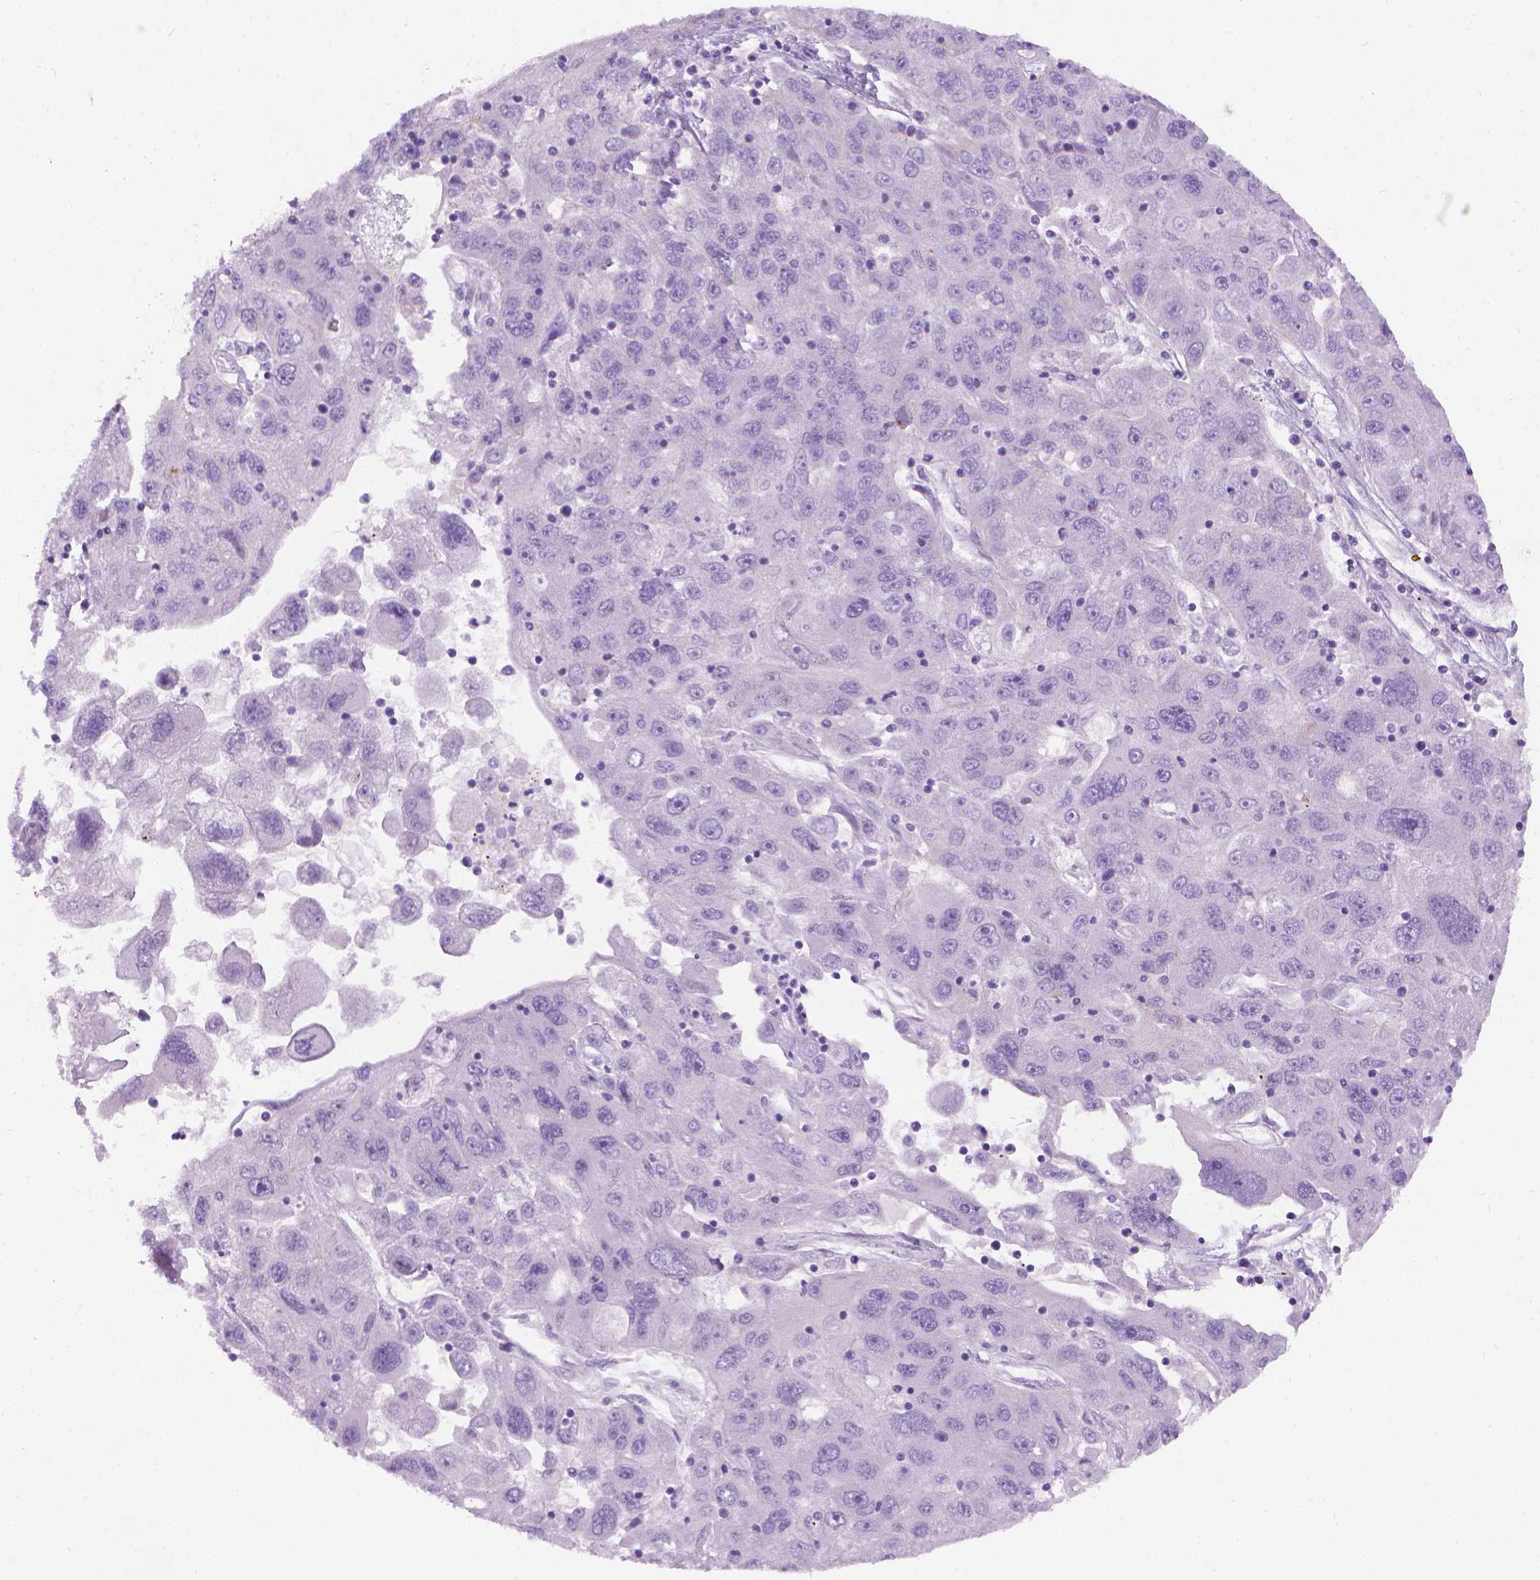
{"staining": {"intensity": "negative", "quantity": "none", "location": "none"}, "tissue": "stomach cancer", "cell_type": "Tumor cells", "image_type": "cancer", "snomed": [{"axis": "morphology", "description": "Adenocarcinoma, NOS"}, {"axis": "topography", "description": "Stomach"}], "caption": "Adenocarcinoma (stomach) was stained to show a protein in brown. There is no significant staining in tumor cells.", "gene": "FASN", "patient": {"sex": "male", "age": 56}}